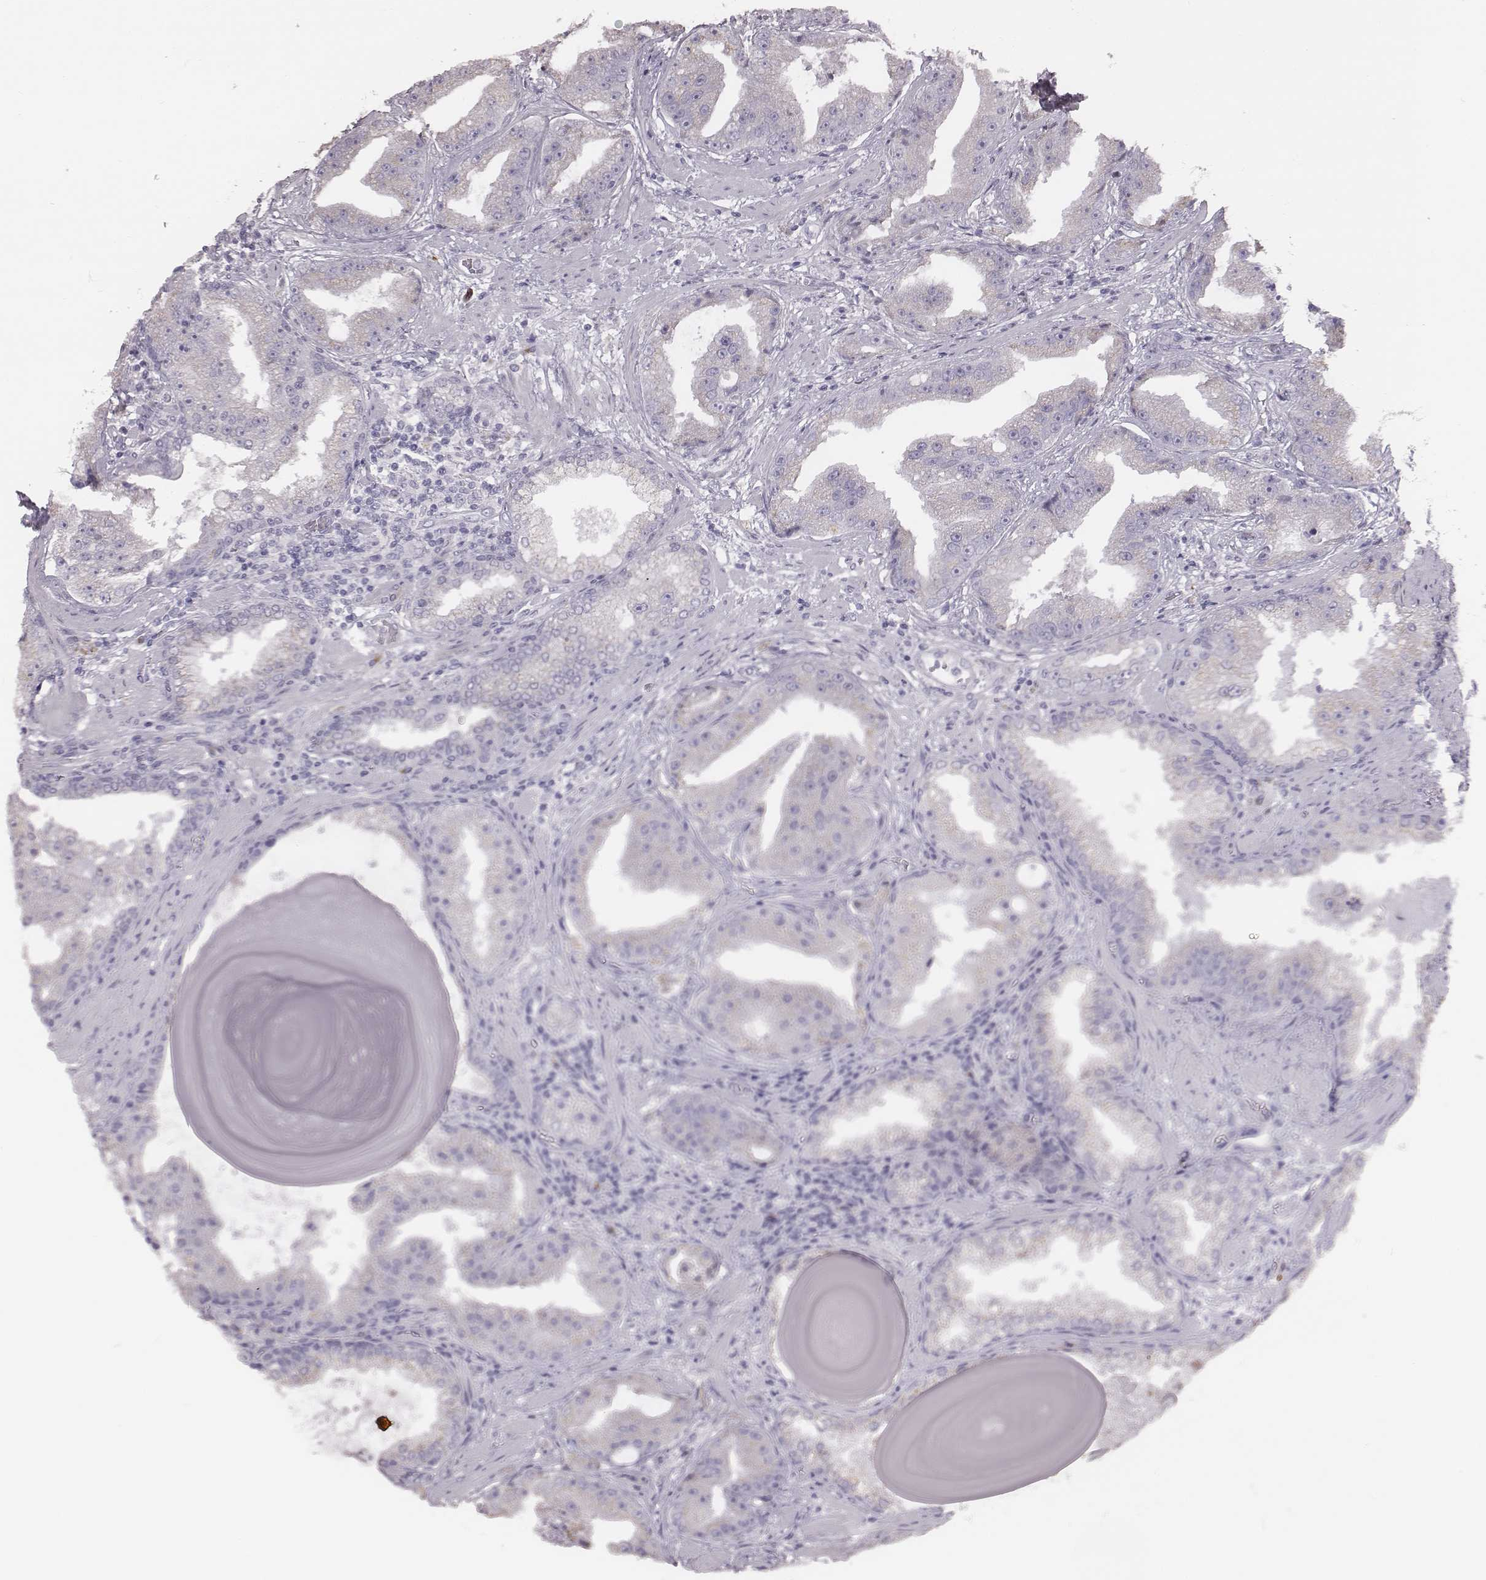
{"staining": {"intensity": "negative", "quantity": "none", "location": "none"}, "tissue": "prostate cancer", "cell_type": "Tumor cells", "image_type": "cancer", "snomed": [{"axis": "morphology", "description": "Adenocarcinoma, Low grade"}, {"axis": "topography", "description": "Prostate"}], "caption": "High power microscopy photomicrograph of an immunohistochemistry image of prostate adenocarcinoma (low-grade), revealing no significant staining in tumor cells.", "gene": "C6orf58", "patient": {"sex": "male", "age": 62}}